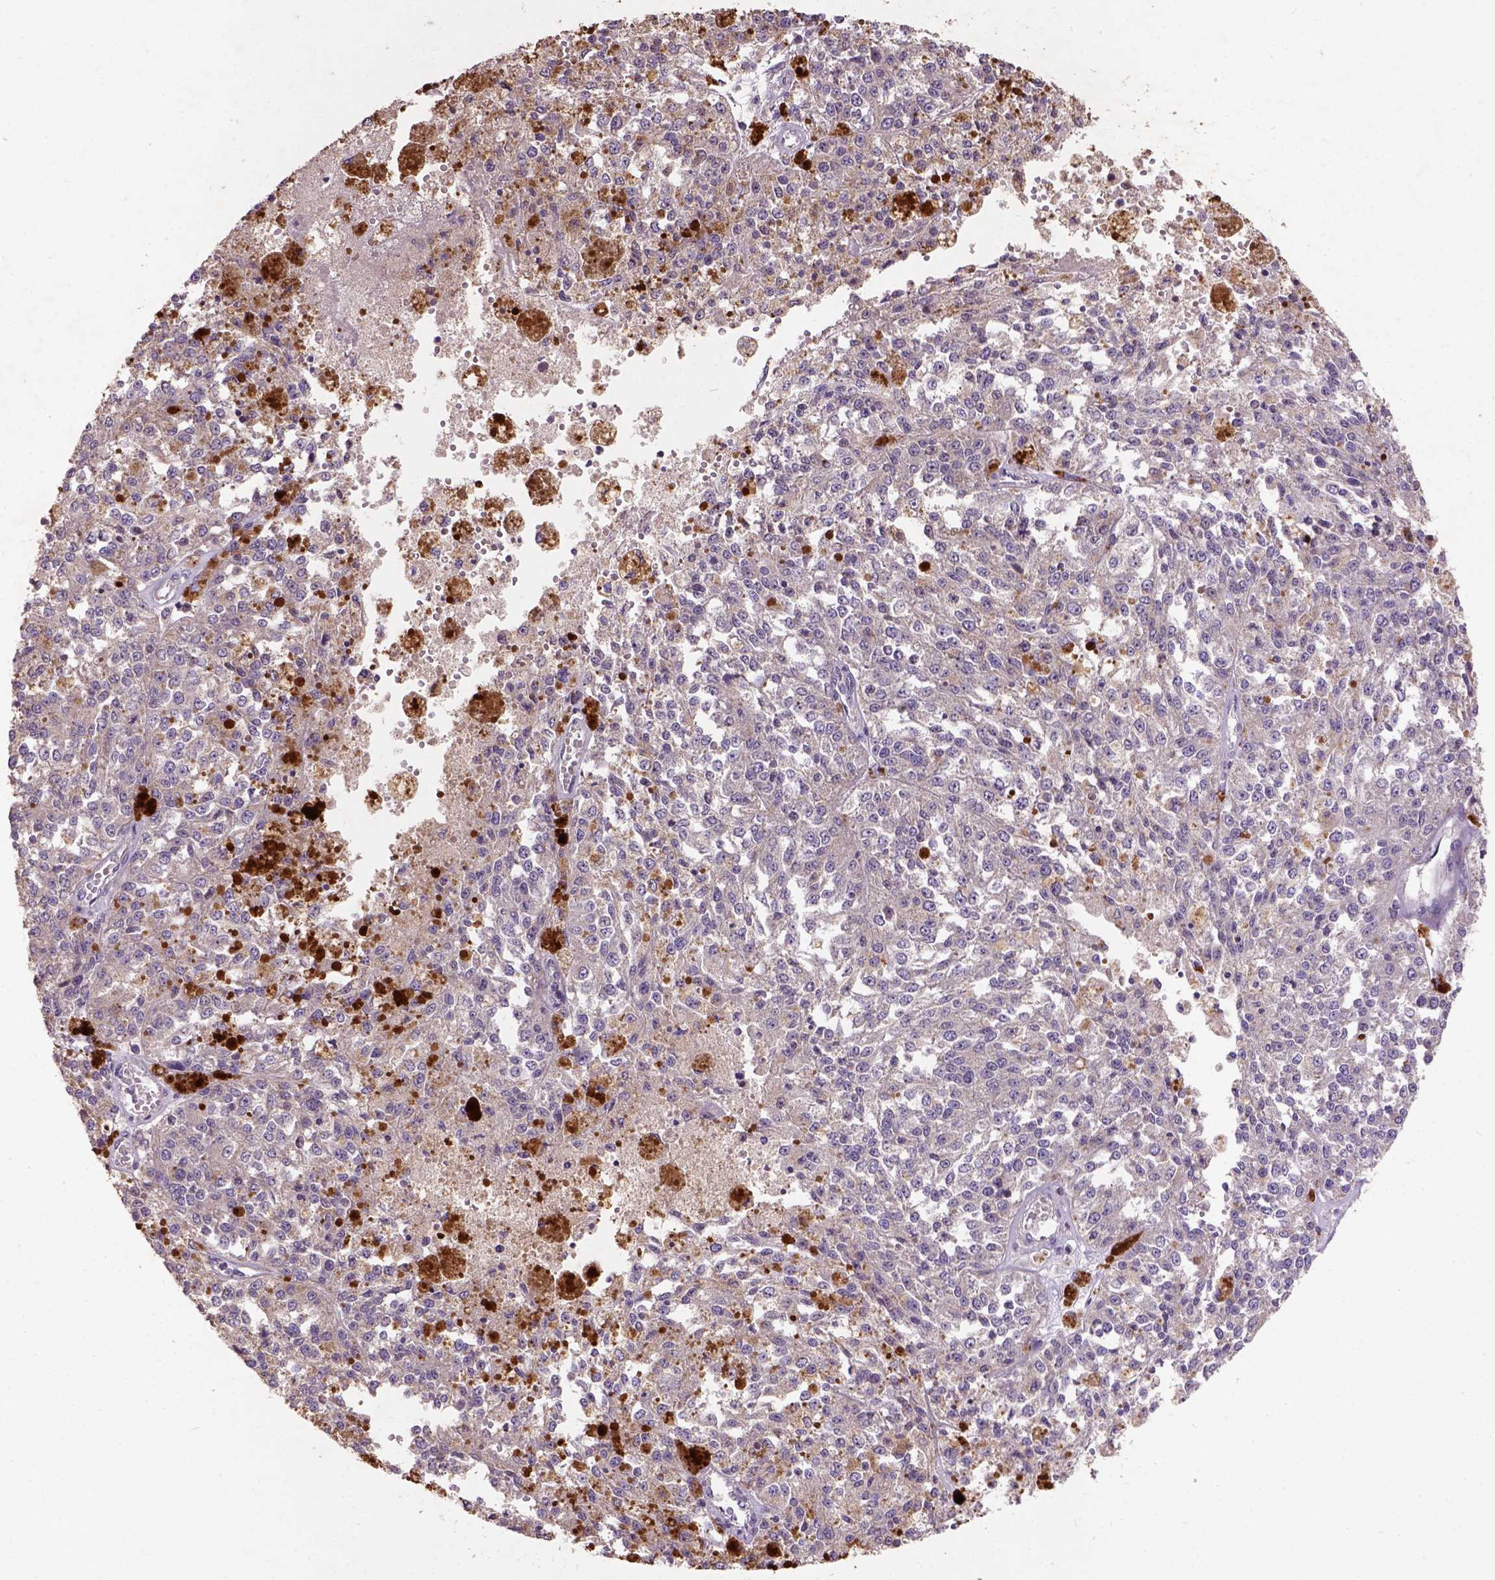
{"staining": {"intensity": "negative", "quantity": "none", "location": "none"}, "tissue": "melanoma", "cell_type": "Tumor cells", "image_type": "cancer", "snomed": [{"axis": "morphology", "description": "Malignant melanoma, Metastatic site"}, {"axis": "topography", "description": "Lymph node"}], "caption": "IHC image of malignant melanoma (metastatic site) stained for a protein (brown), which demonstrates no staining in tumor cells.", "gene": "KBTBD8", "patient": {"sex": "female", "age": 64}}